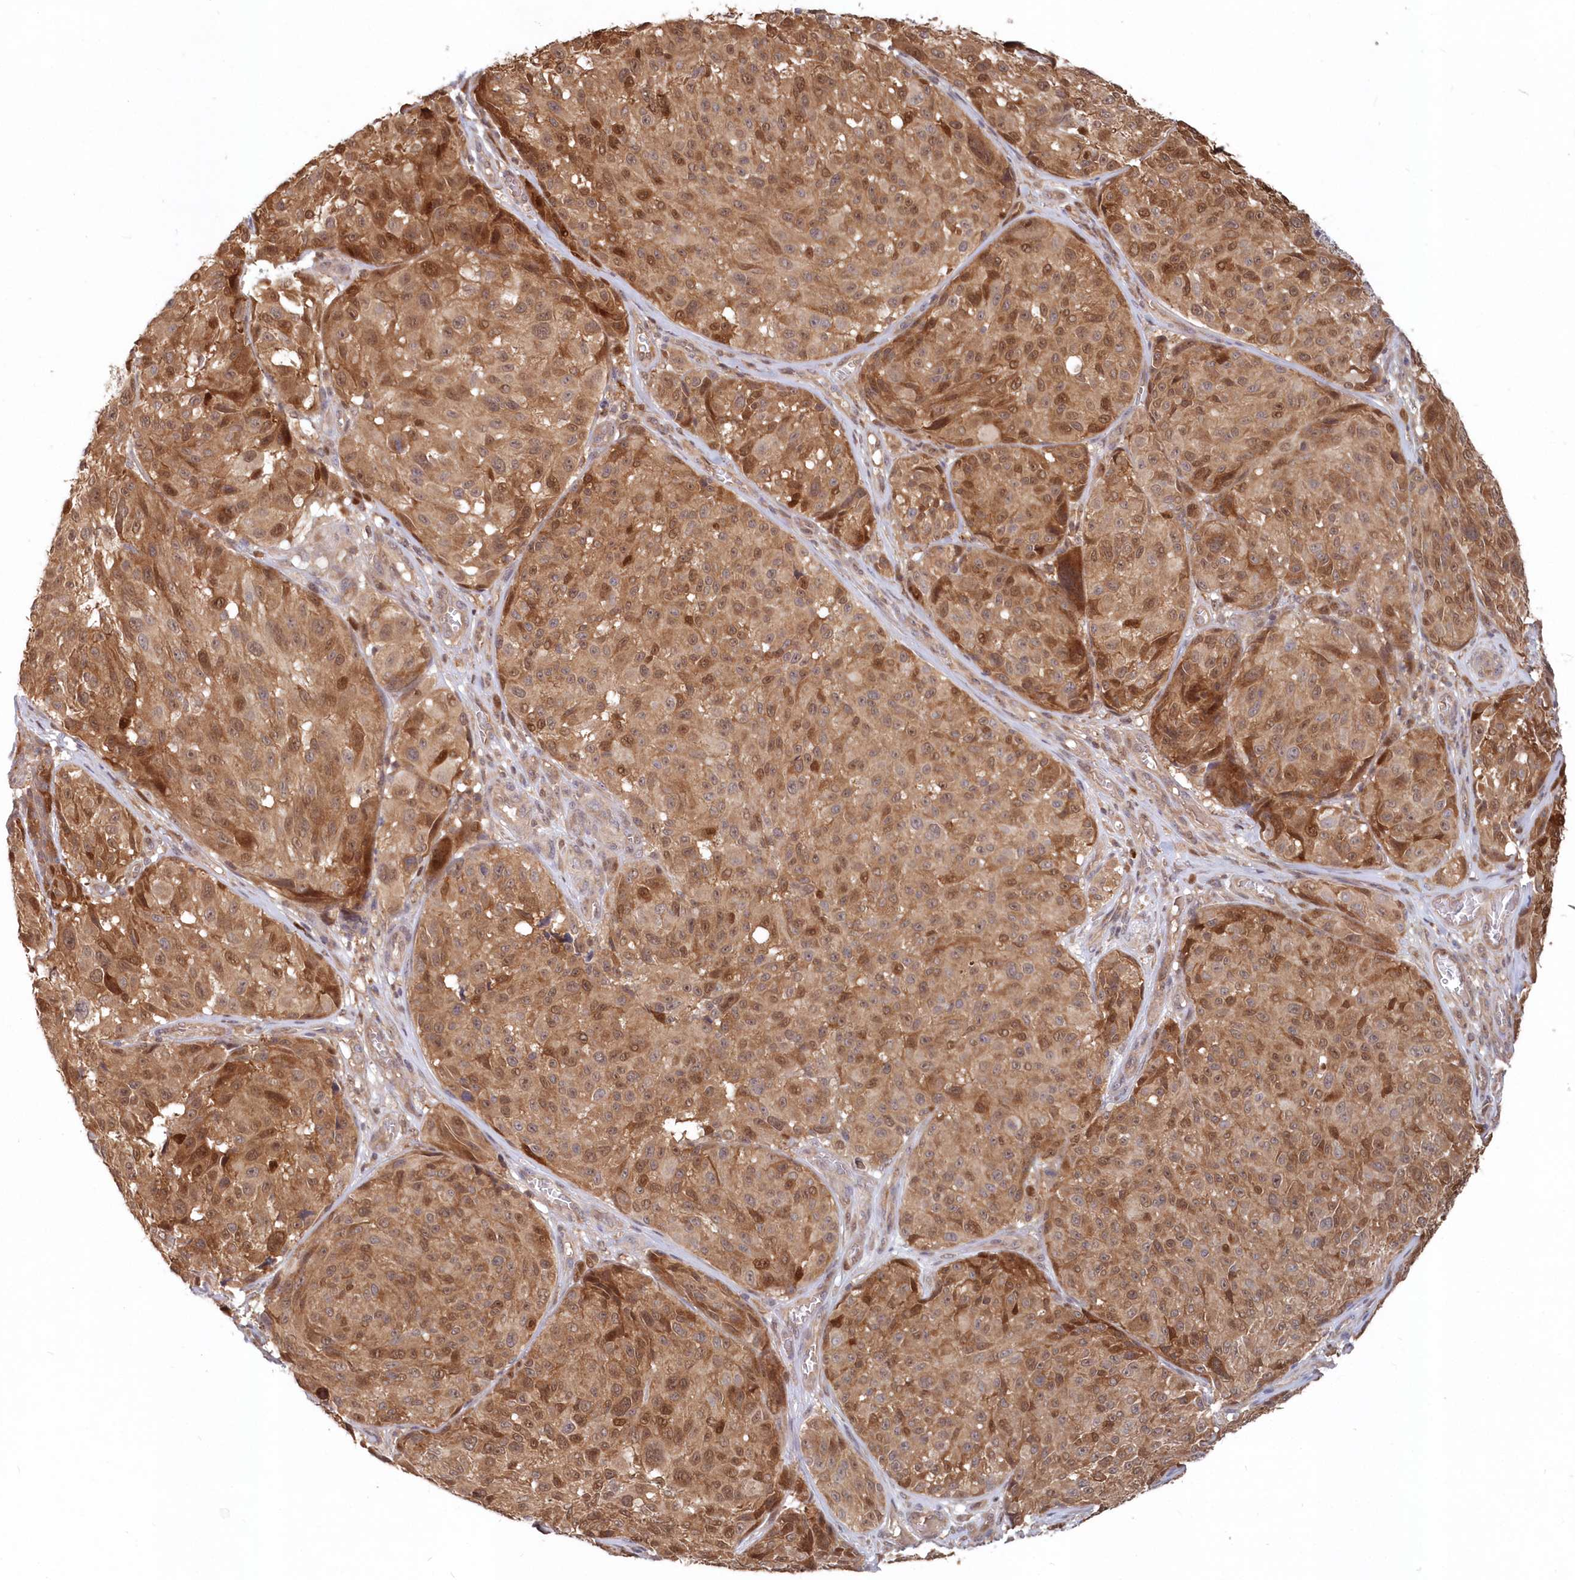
{"staining": {"intensity": "moderate", "quantity": ">75%", "location": "cytoplasmic/membranous,nuclear"}, "tissue": "melanoma", "cell_type": "Tumor cells", "image_type": "cancer", "snomed": [{"axis": "morphology", "description": "Malignant melanoma, NOS"}, {"axis": "topography", "description": "Skin"}], "caption": "About >75% of tumor cells in melanoma show moderate cytoplasmic/membranous and nuclear protein expression as visualized by brown immunohistochemical staining.", "gene": "ABHD14B", "patient": {"sex": "male", "age": 83}}